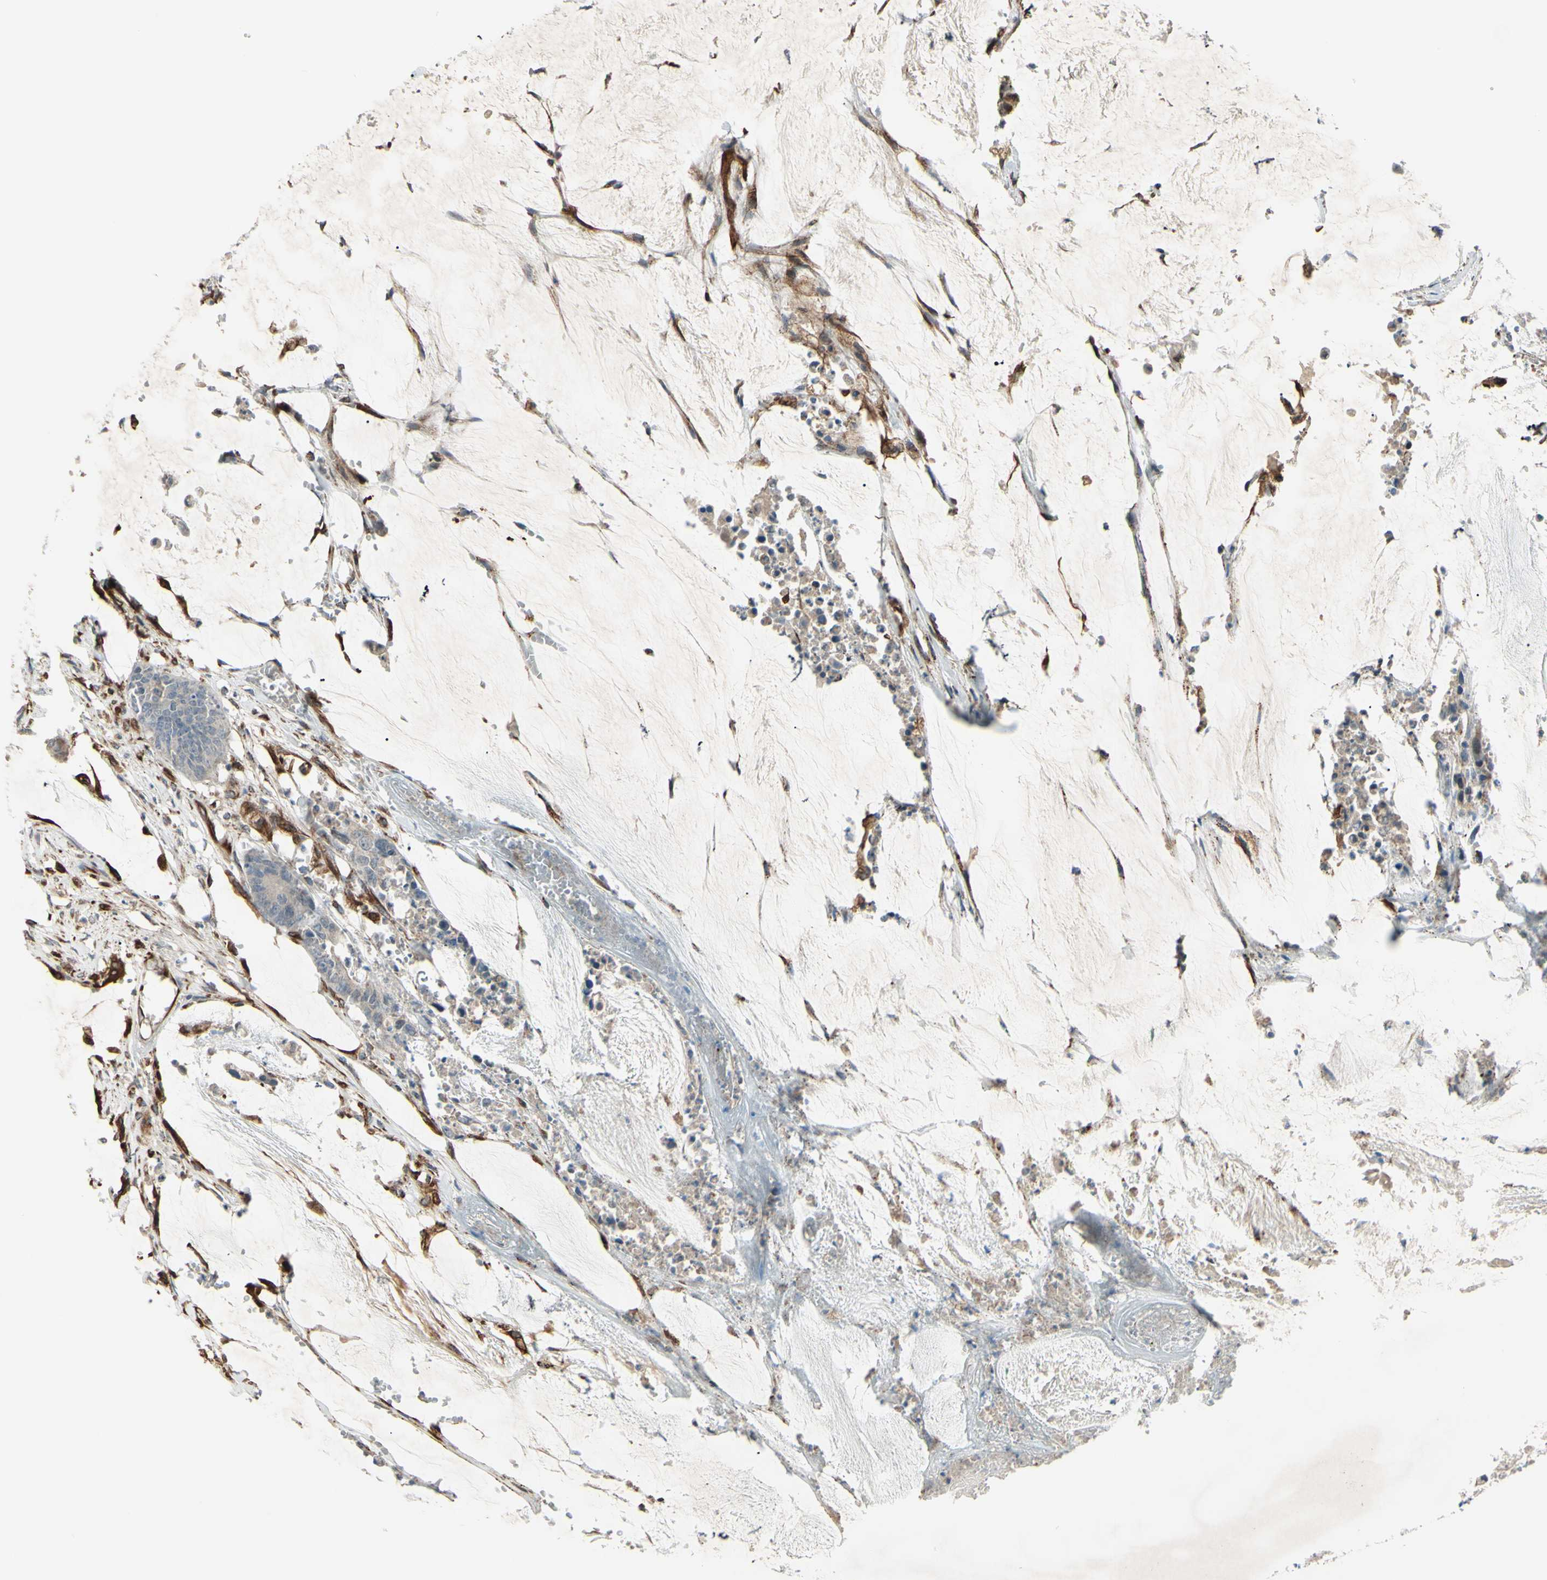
{"staining": {"intensity": "negative", "quantity": "none", "location": "none"}, "tissue": "colorectal cancer", "cell_type": "Tumor cells", "image_type": "cancer", "snomed": [{"axis": "morphology", "description": "Adenocarcinoma, NOS"}, {"axis": "topography", "description": "Rectum"}], "caption": "Immunohistochemistry of human adenocarcinoma (colorectal) displays no staining in tumor cells.", "gene": "FGFR2", "patient": {"sex": "female", "age": 66}}